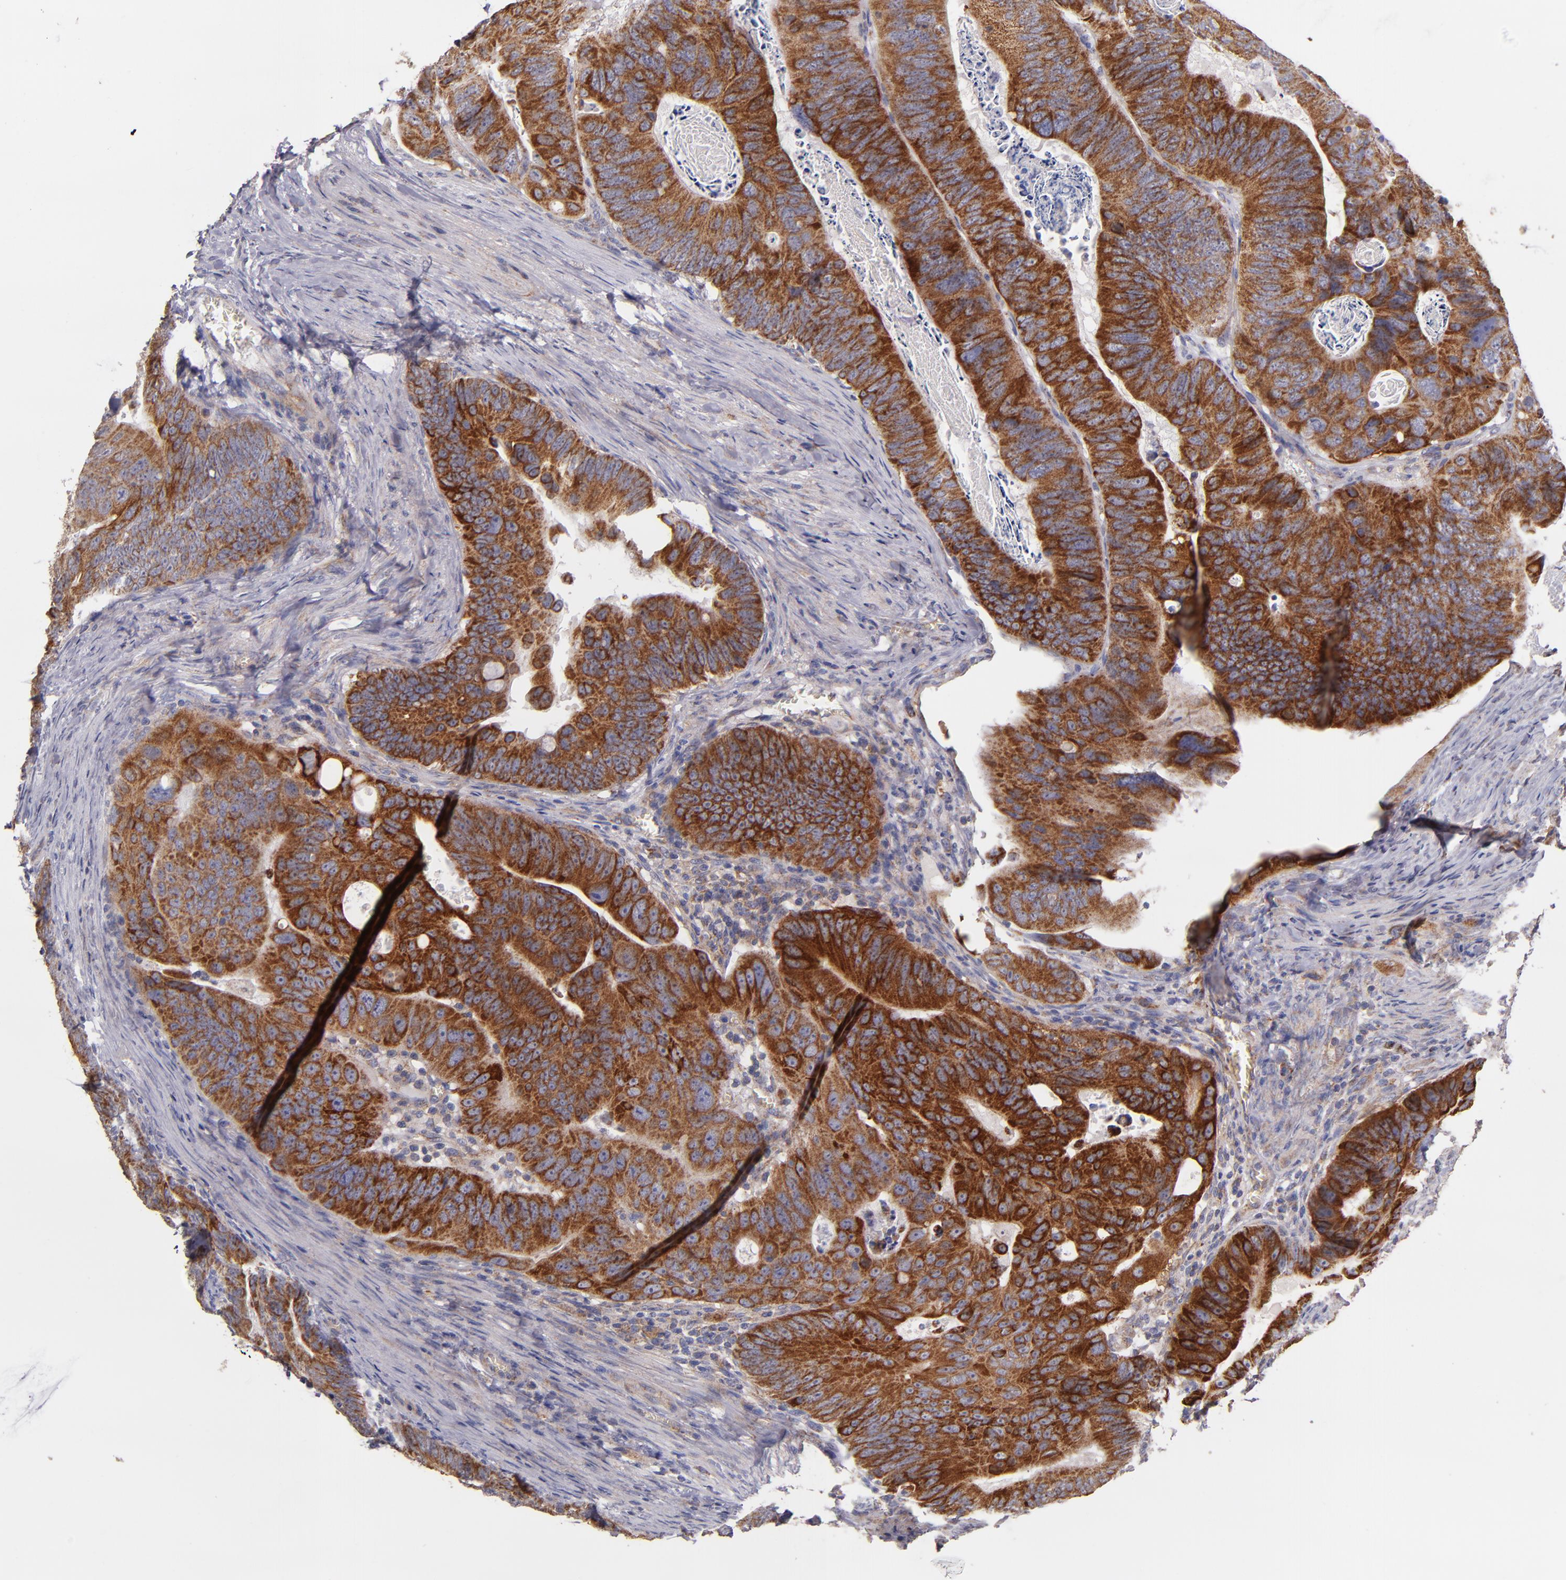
{"staining": {"intensity": "strong", "quantity": ">75%", "location": "cytoplasmic/membranous"}, "tissue": "colorectal cancer", "cell_type": "Tumor cells", "image_type": "cancer", "snomed": [{"axis": "morphology", "description": "Adenocarcinoma, NOS"}, {"axis": "topography", "description": "Colon"}], "caption": "Protein staining of colorectal cancer (adenocarcinoma) tissue exhibits strong cytoplasmic/membranous staining in approximately >75% of tumor cells.", "gene": "CLTA", "patient": {"sex": "female", "age": 55}}